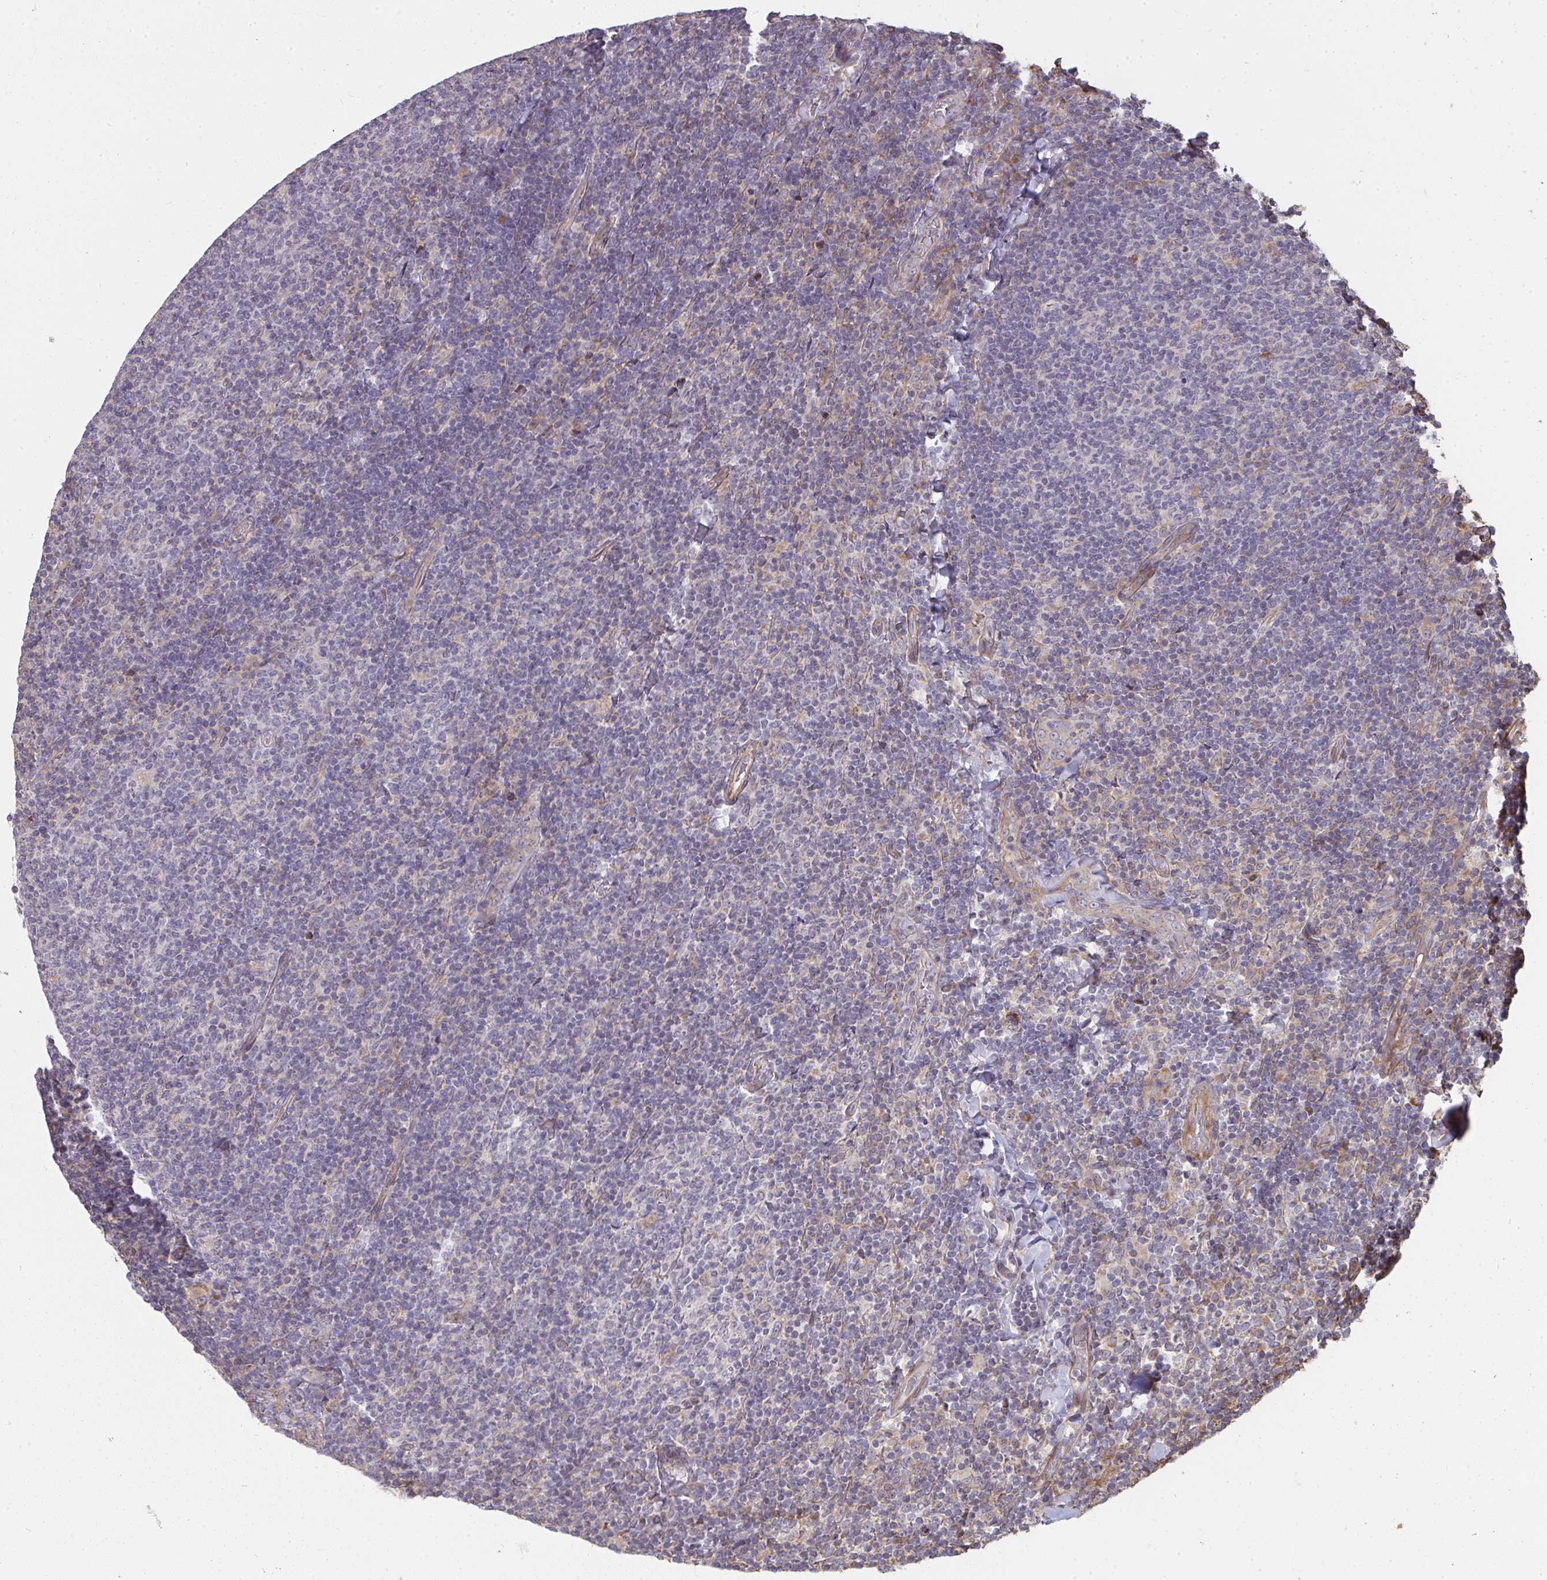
{"staining": {"intensity": "negative", "quantity": "none", "location": "none"}, "tissue": "lymphoma", "cell_type": "Tumor cells", "image_type": "cancer", "snomed": [{"axis": "morphology", "description": "Malignant lymphoma, non-Hodgkin's type, Low grade"}, {"axis": "topography", "description": "Lymph node"}], "caption": "Photomicrograph shows no significant protein expression in tumor cells of low-grade malignant lymphoma, non-Hodgkin's type. (DAB (3,3'-diaminobenzidine) immunohistochemistry (IHC) visualized using brightfield microscopy, high magnification).", "gene": "ZFYVE28", "patient": {"sex": "male", "age": 52}}